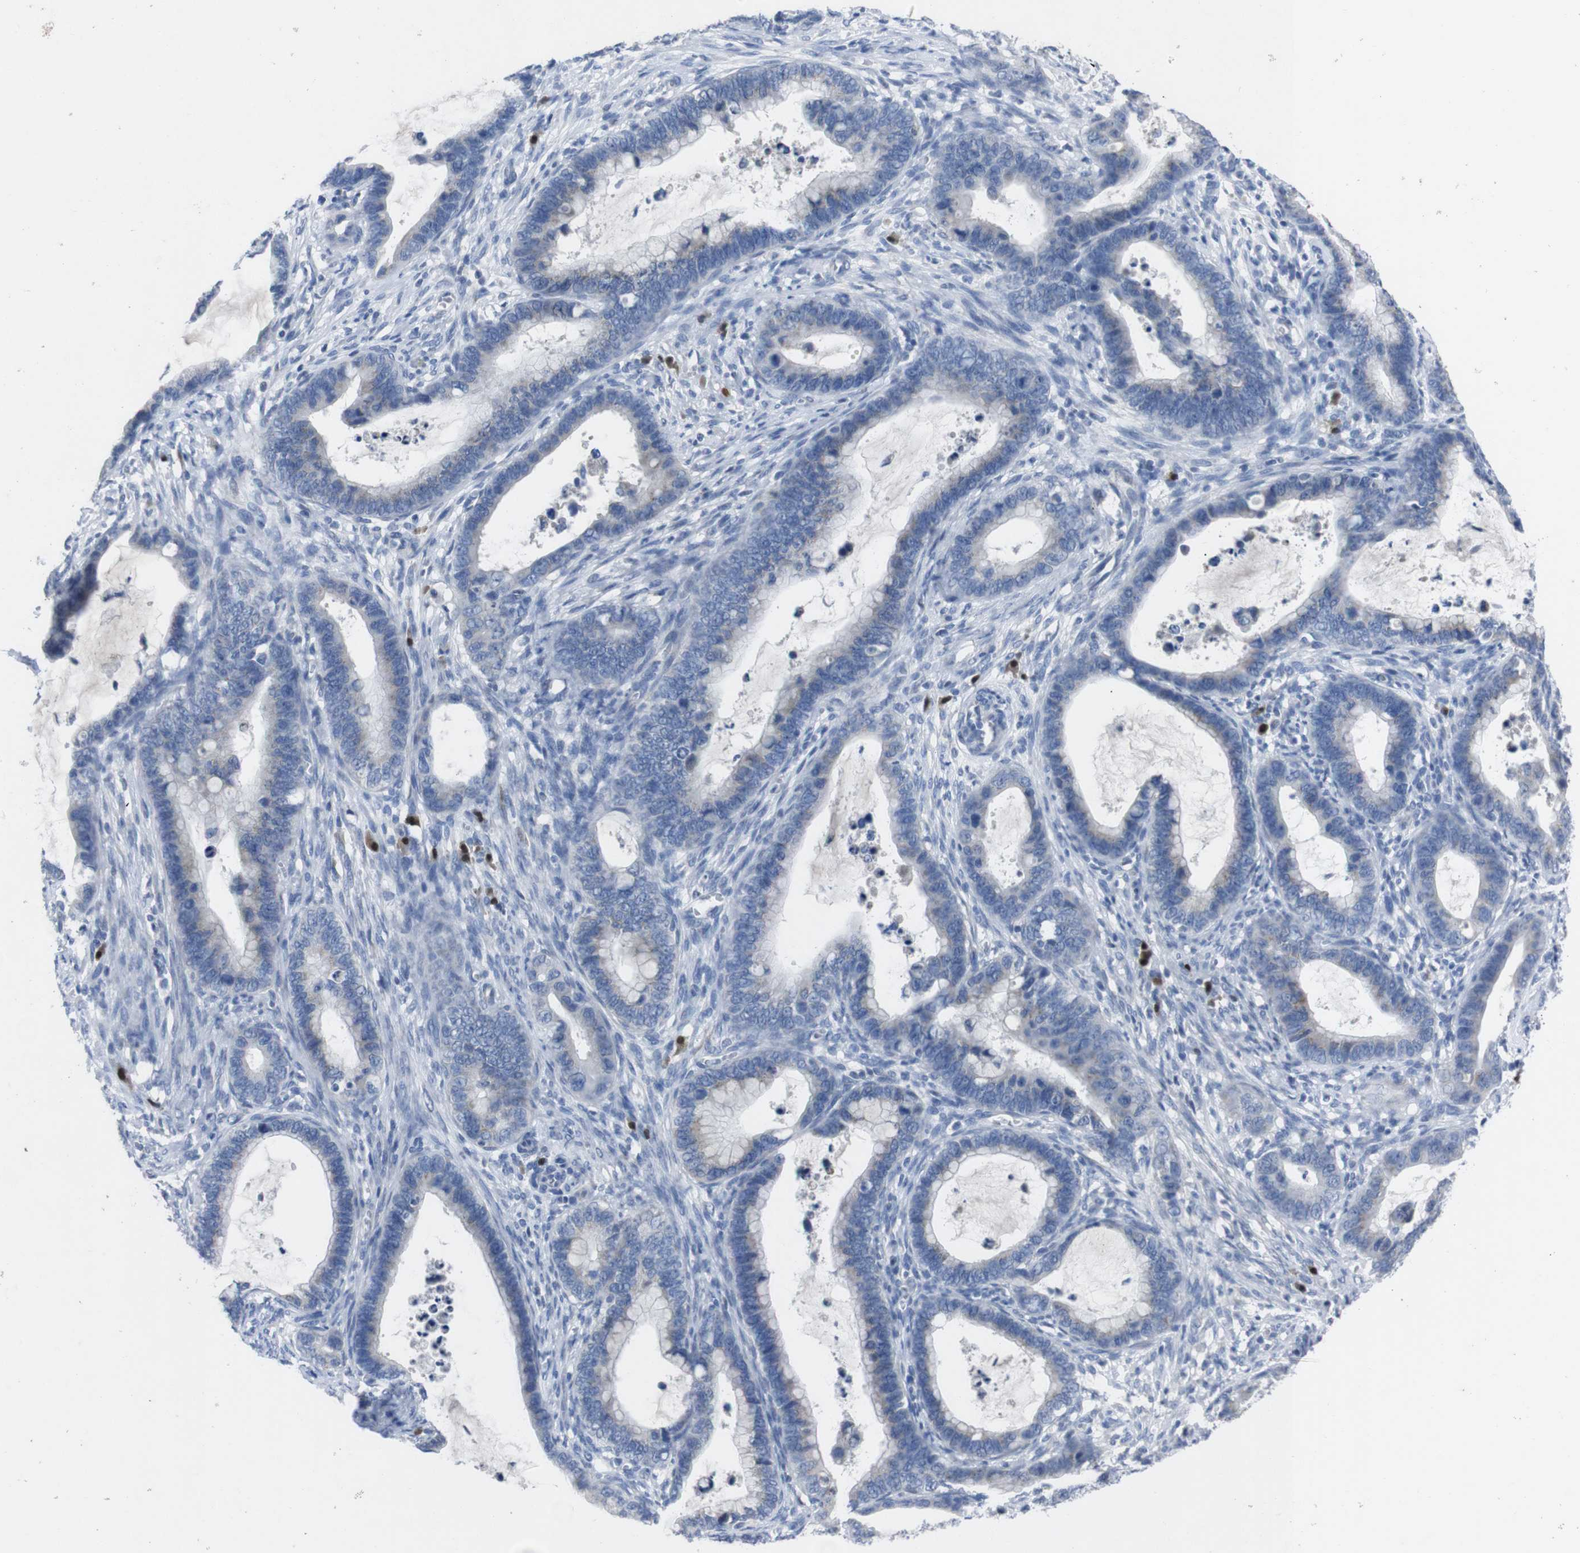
{"staining": {"intensity": "negative", "quantity": "none", "location": "none"}, "tissue": "cervical cancer", "cell_type": "Tumor cells", "image_type": "cancer", "snomed": [{"axis": "morphology", "description": "Adenocarcinoma, NOS"}, {"axis": "topography", "description": "Cervix"}], "caption": "IHC photomicrograph of adenocarcinoma (cervical) stained for a protein (brown), which demonstrates no expression in tumor cells. (DAB IHC, high magnification).", "gene": "IRF4", "patient": {"sex": "female", "age": 44}}